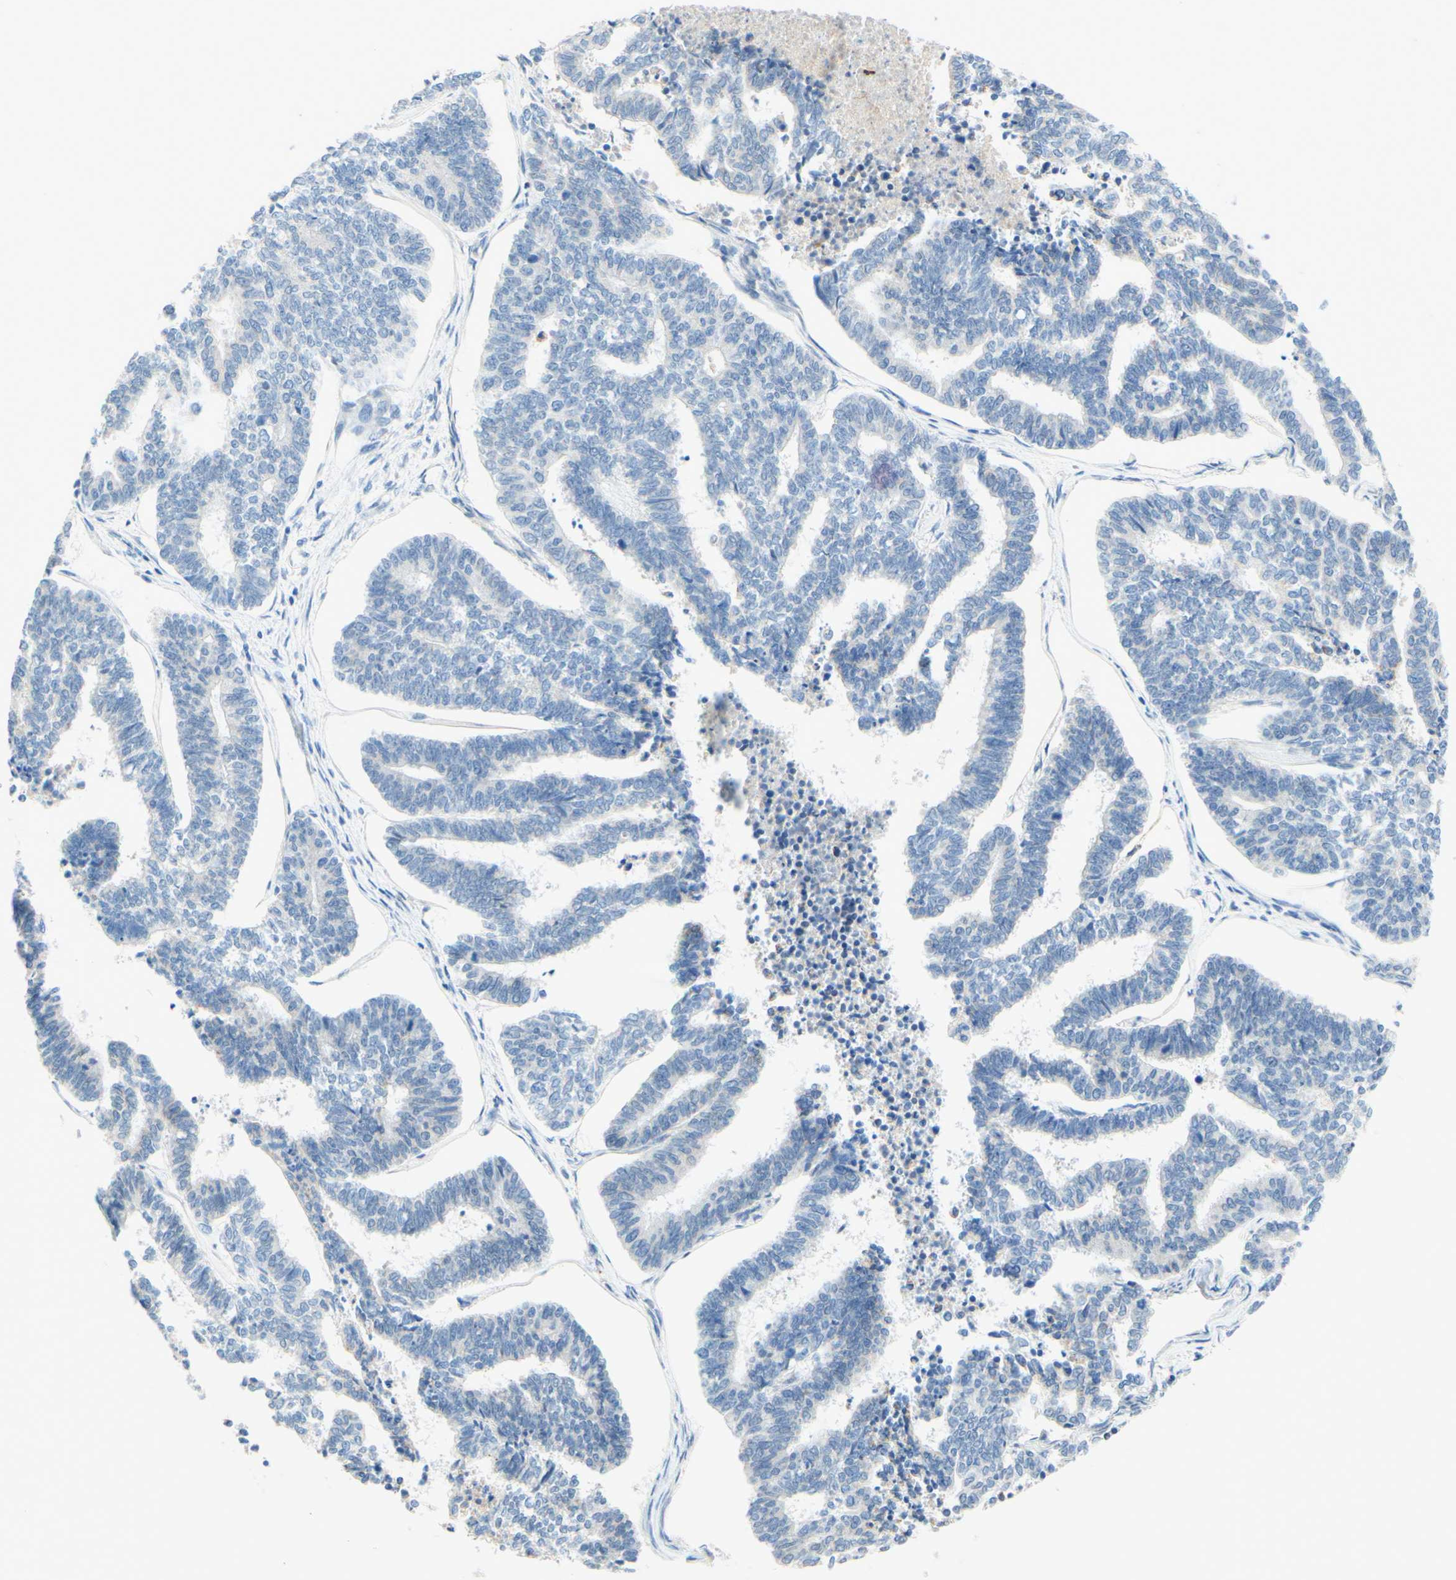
{"staining": {"intensity": "negative", "quantity": "none", "location": "none"}, "tissue": "endometrial cancer", "cell_type": "Tumor cells", "image_type": "cancer", "snomed": [{"axis": "morphology", "description": "Adenocarcinoma, NOS"}, {"axis": "topography", "description": "Endometrium"}], "caption": "The image reveals no staining of tumor cells in endometrial cancer.", "gene": "TREM2", "patient": {"sex": "female", "age": 70}}